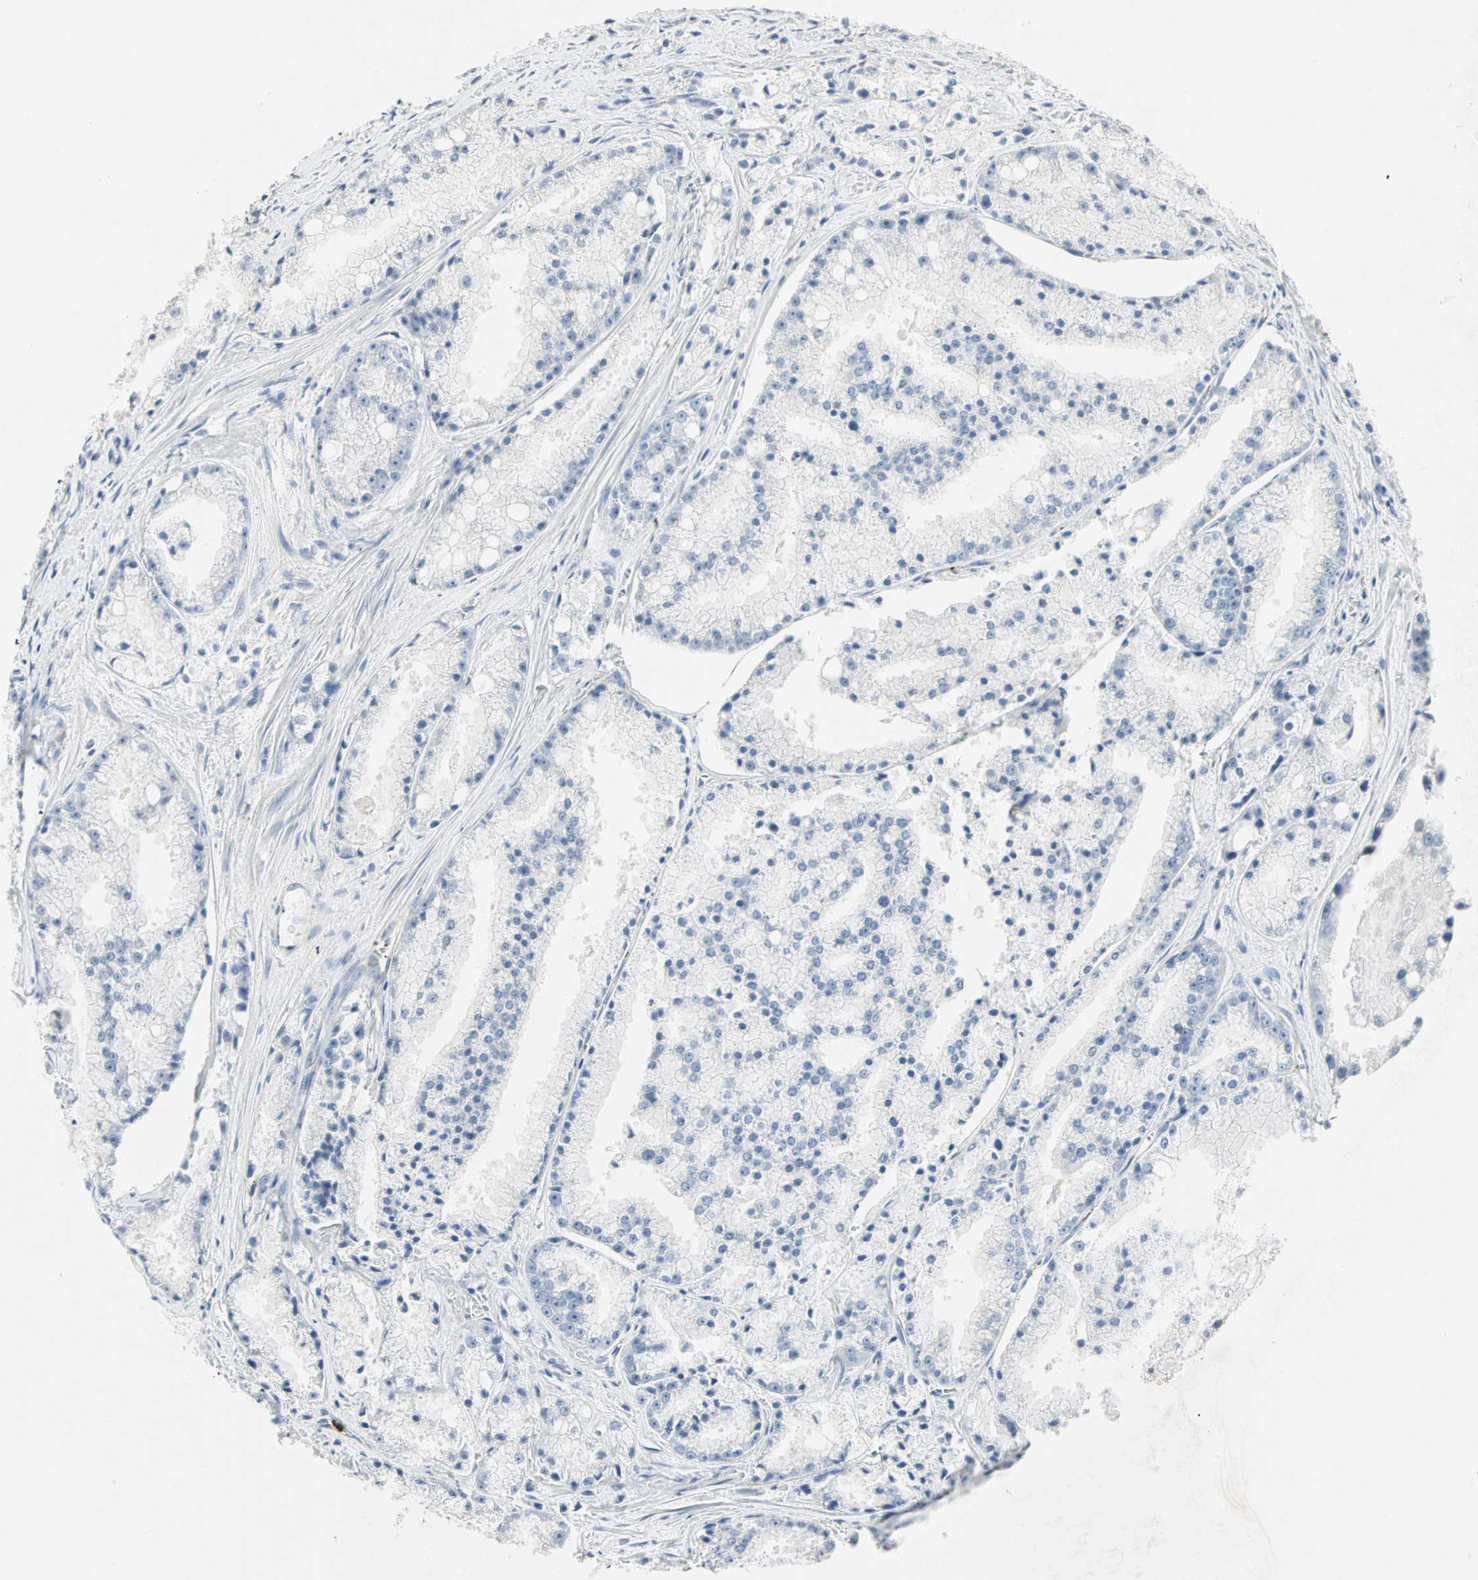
{"staining": {"intensity": "negative", "quantity": "none", "location": "none"}, "tissue": "prostate cancer", "cell_type": "Tumor cells", "image_type": "cancer", "snomed": [{"axis": "morphology", "description": "Adenocarcinoma, Low grade"}, {"axis": "topography", "description": "Prostate"}], "caption": "High power microscopy photomicrograph of an immunohistochemistry (IHC) photomicrograph of prostate cancer (adenocarcinoma (low-grade)), revealing no significant expression in tumor cells.", "gene": "CEACAM6", "patient": {"sex": "male", "age": 64}}